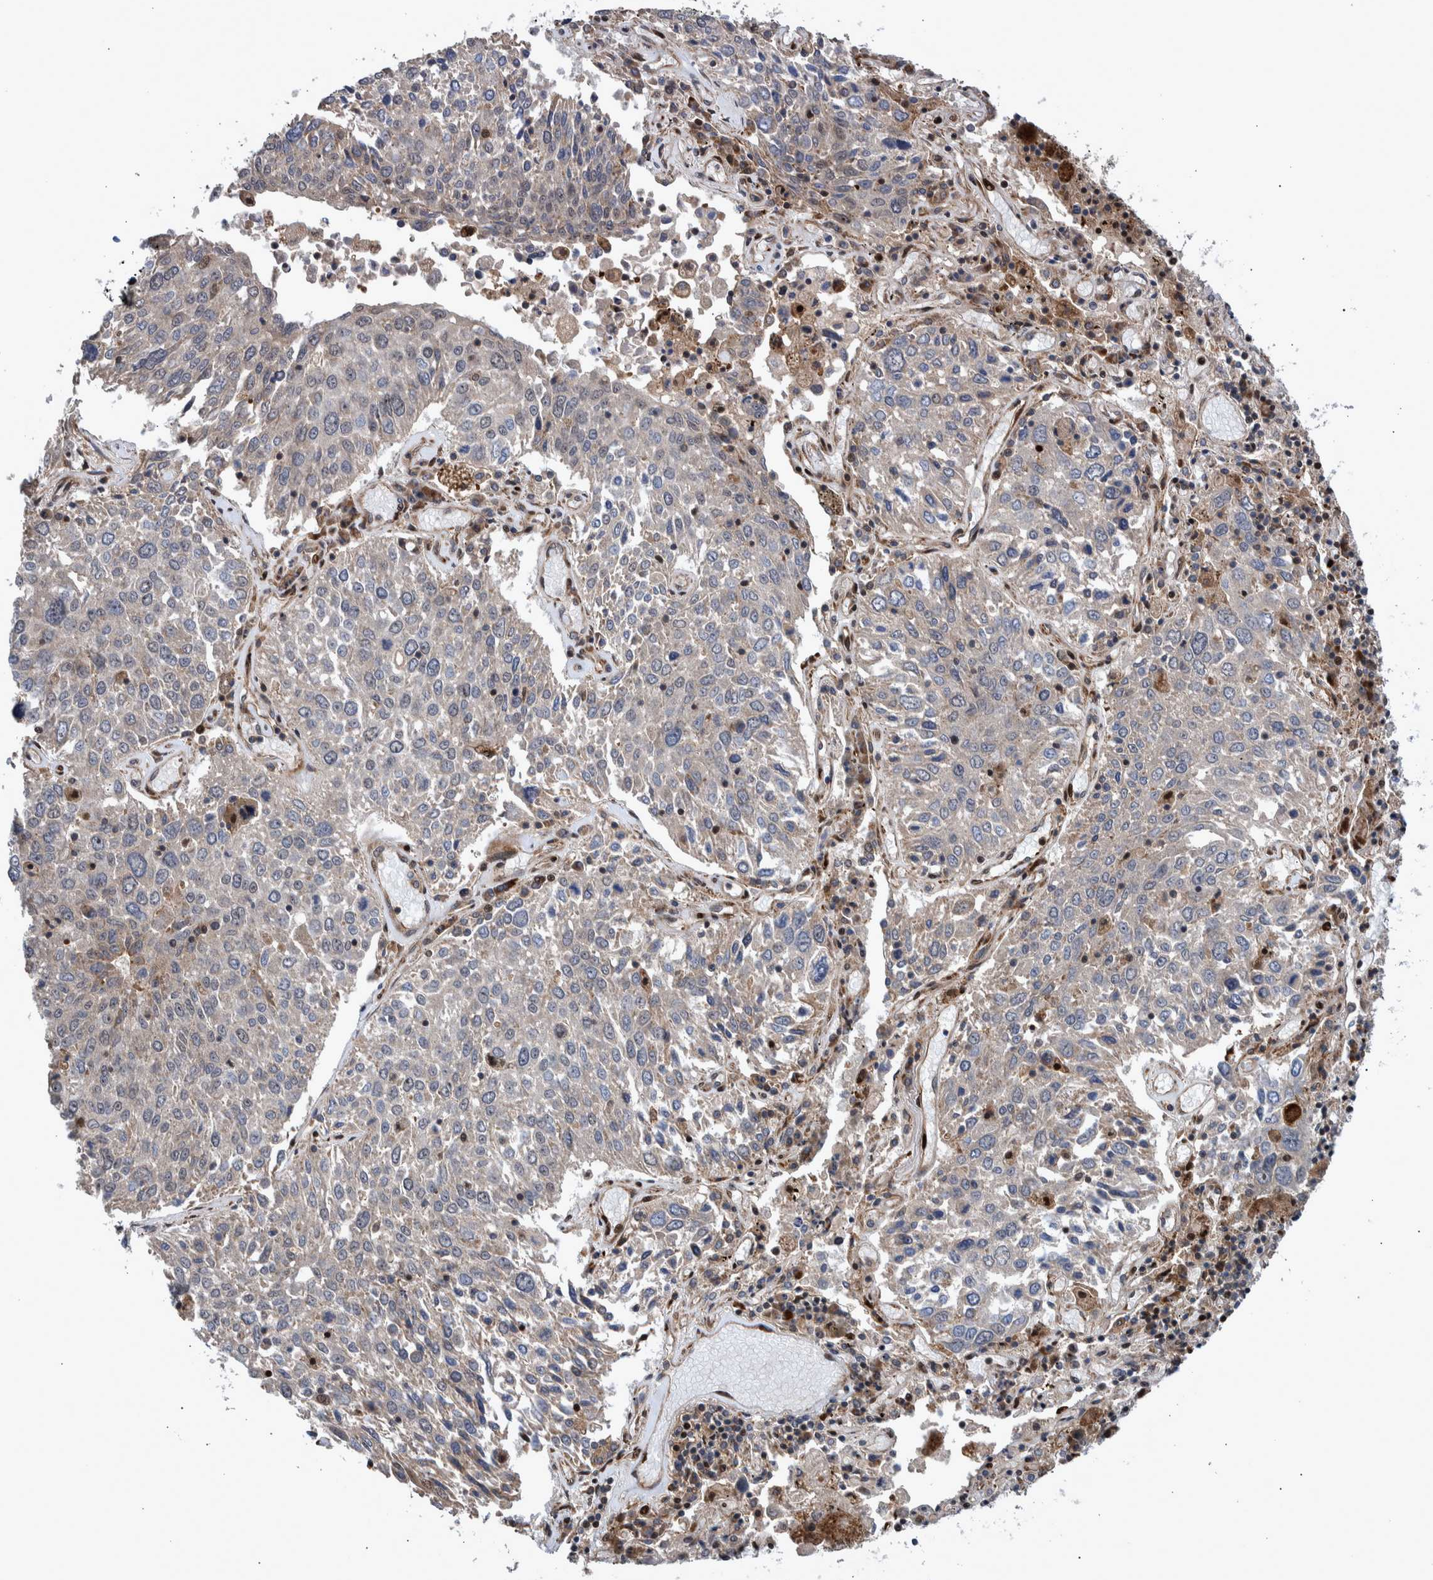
{"staining": {"intensity": "weak", "quantity": "25%-75%", "location": "nuclear"}, "tissue": "lung cancer", "cell_type": "Tumor cells", "image_type": "cancer", "snomed": [{"axis": "morphology", "description": "Squamous cell carcinoma, NOS"}, {"axis": "topography", "description": "Lung"}], "caption": "Lung squamous cell carcinoma was stained to show a protein in brown. There is low levels of weak nuclear expression in approximately 25%-75% of tumor cells. (Stains: DAB (3,3'-diaminobenzidine) in brown, nuclei in blue, Microscopy: brightfield microscopy at high magnification).", "gene": "SHISA6", "patient": {"sex": "male", "age": 65}}